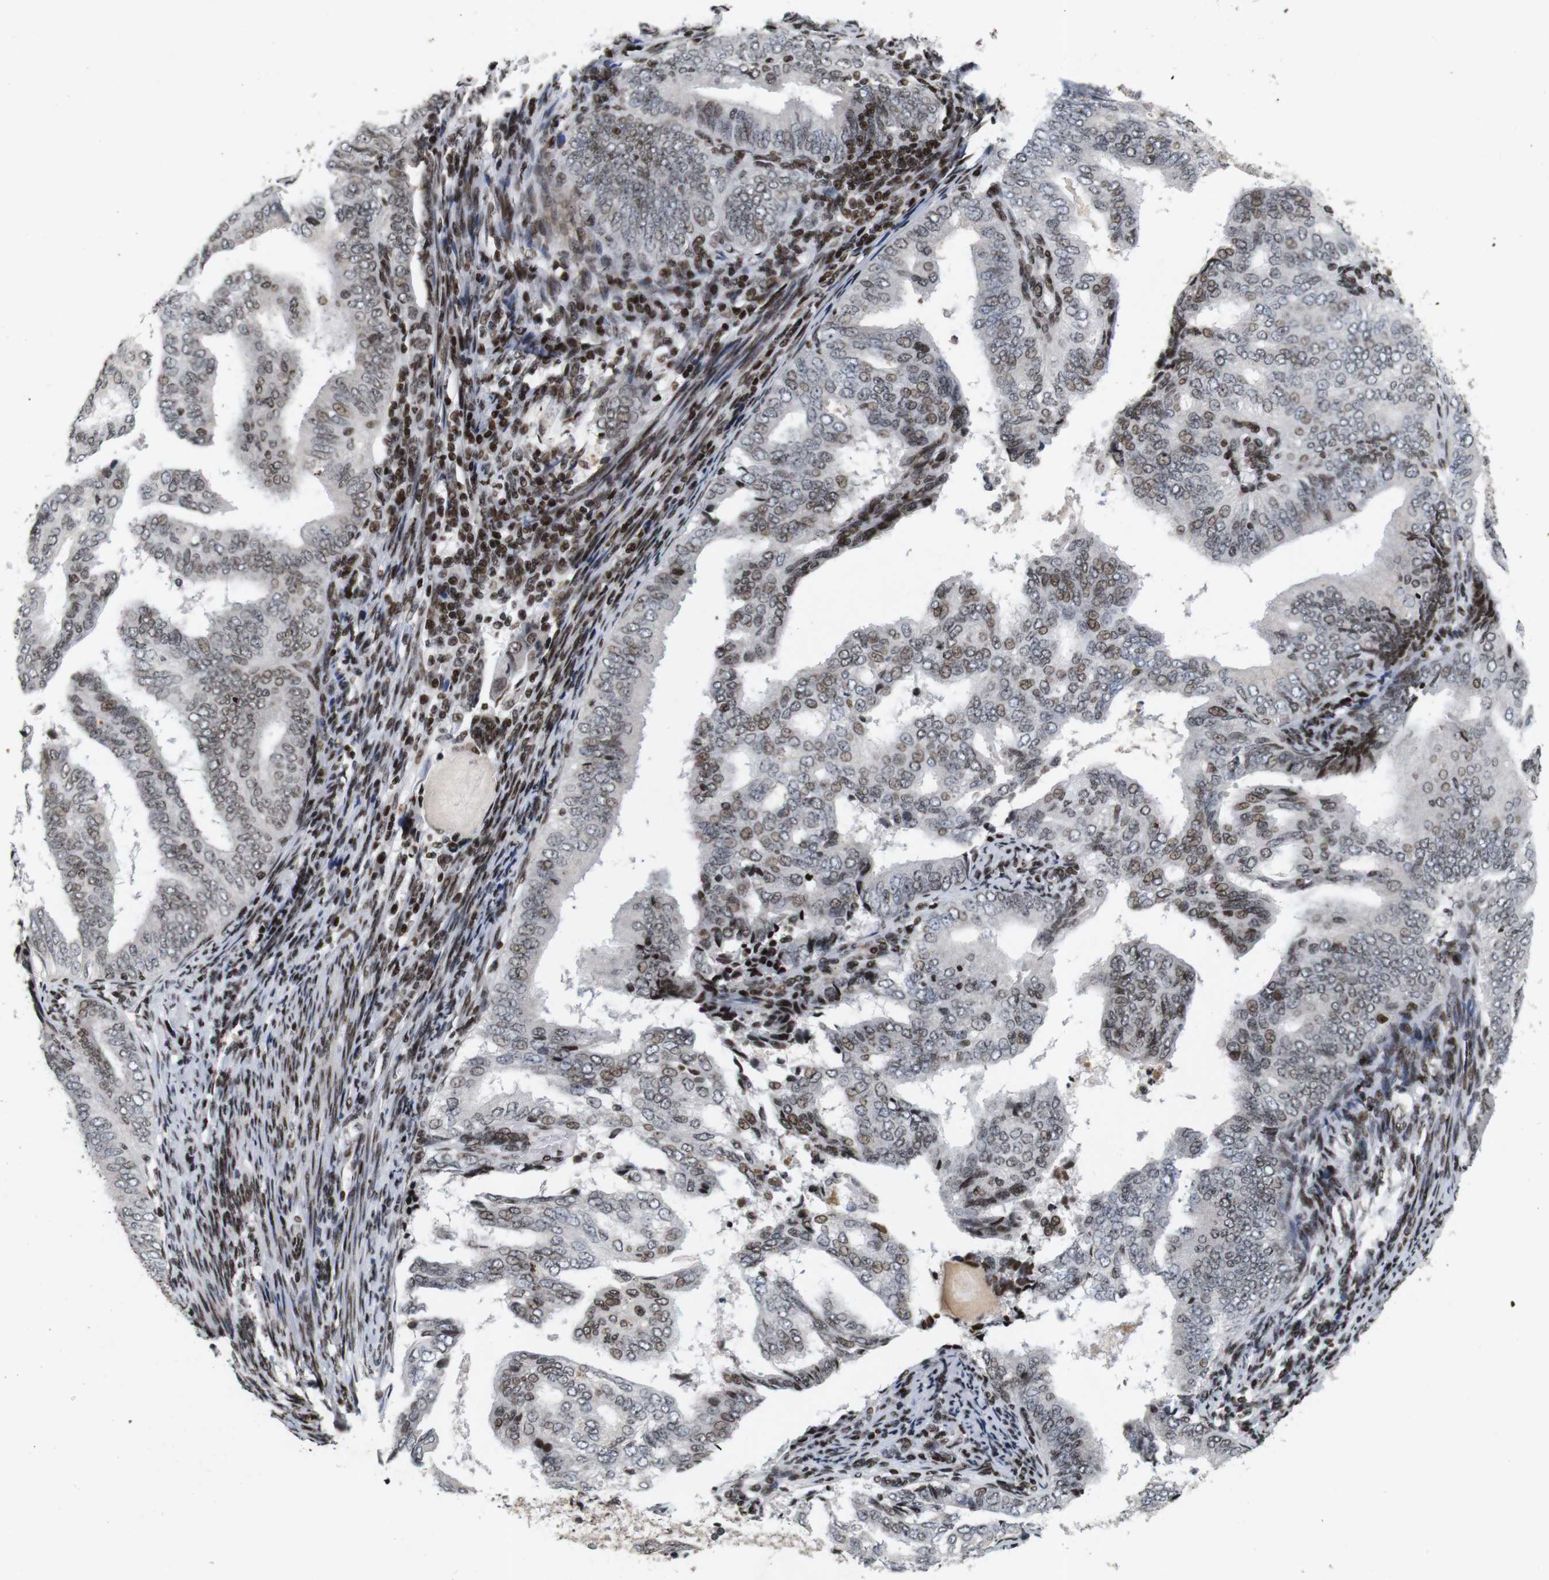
{"staining": {"intensity": "moderate", "quantity": "25%-75%", "location": "nuclear"}, "tissue": "endometrial cancer", "cell_type": "Tumor cells", "image_type": "cancer", "snomed": [{"axis": "morphology", "description": "Adenocarcinoma, NOS"}, {"axis": "topography", "description": "Endometrium"}], "caption": "This image shows immunohistochemistry (IHC) staining of human endometrial cancer, with medium moderate nuclear positivity in about 25%-75% of tumor cells.", "gene": "MAGEH1", "patient": {"sex": "female", "age": 58}}